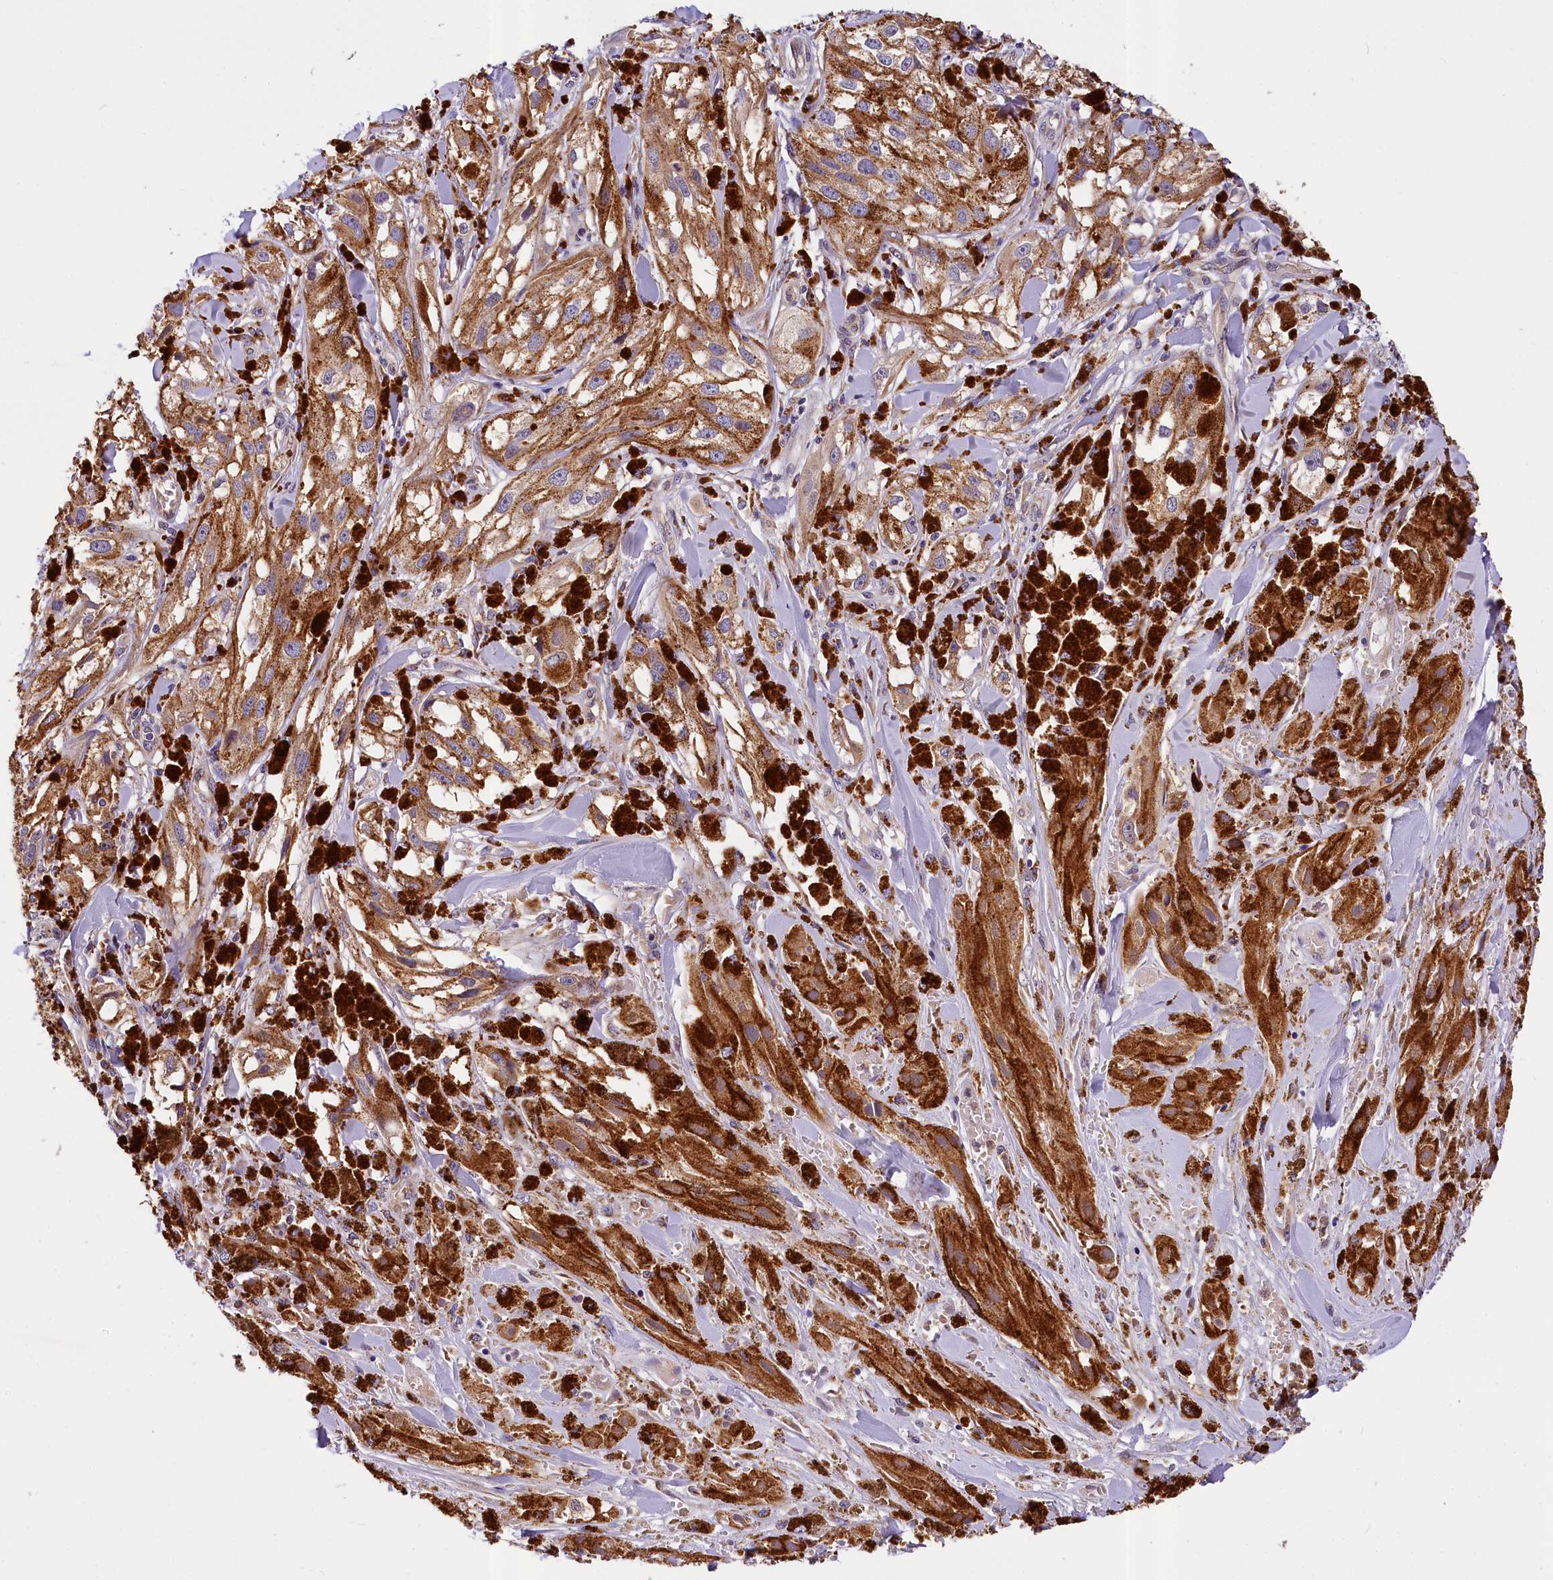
{"staining": {"intensity": "strong", "quantity": ">75%", "location": "cytoplasmic/membranous"}, "tissue": "melanoma", "cell_type": "Tumor cells", "image_type": "cancer", "snomed": [{"axis": "morphology", "description": "Malignant melanoma, NOS"}, {"axis": "topography", "description": "Skin"}], "caption": "An image showing strong cytoplasmic/membranous positivity in approximately >75% of tumor cells in malignant melanoma, as visualized by brown immunohistochemical staining.", "gene": "SUPV3L1", "patient": {"sex": "male", "age": 88}}